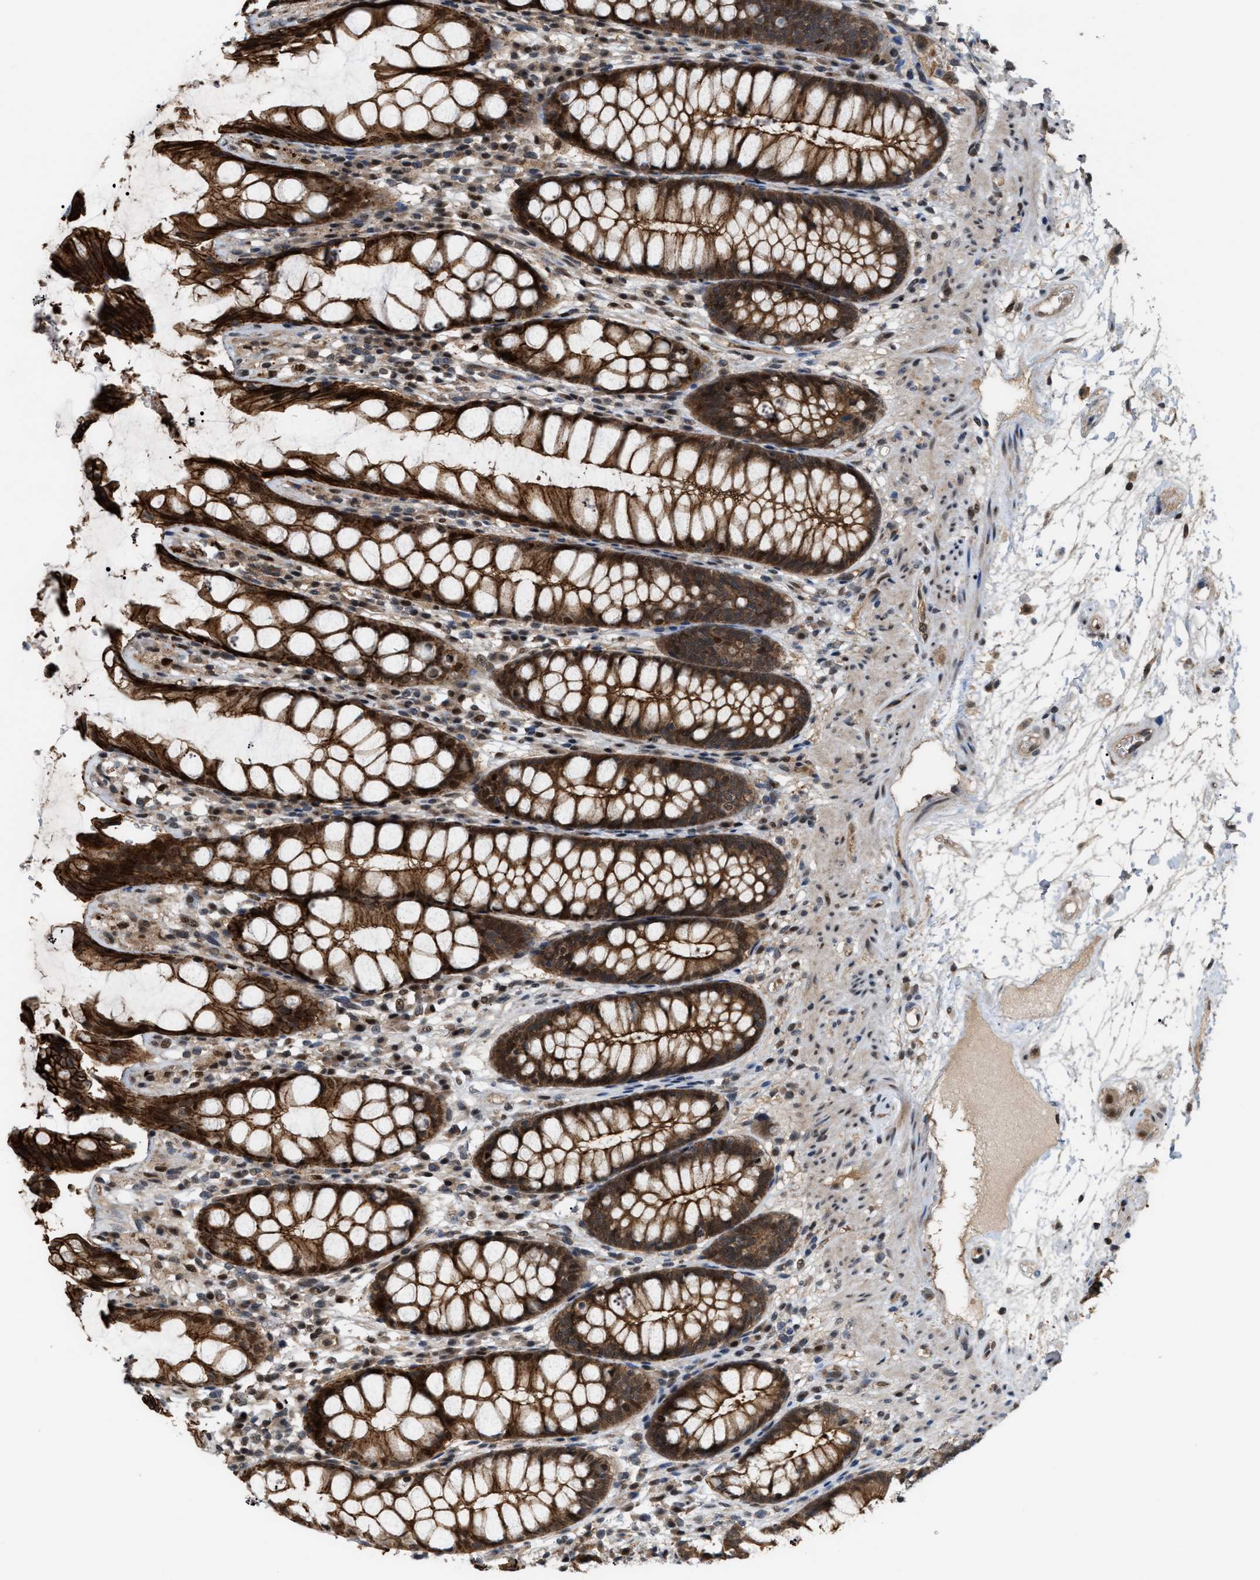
{"staining": {"intensity": "strong", "quantity": ">75%", "location": "cytoplasmic/membranous"}, "tissue": "rectum", "cell_type": "Glandular cells", "image_type": "normal", "snomed": [{"axis": "morphology", "description": "Normal tissue, NOS"}, {"axis": "topography", "description": "Rectum"}], "caption": "DAB immunohistochemical staining of unremarkable human rectum exhibits strong cytoplasmic/membranous protein expression in approximately >75% of glandular cells.", "gene": "RFFL", "patient": {"sex": "male", "age": 64}}